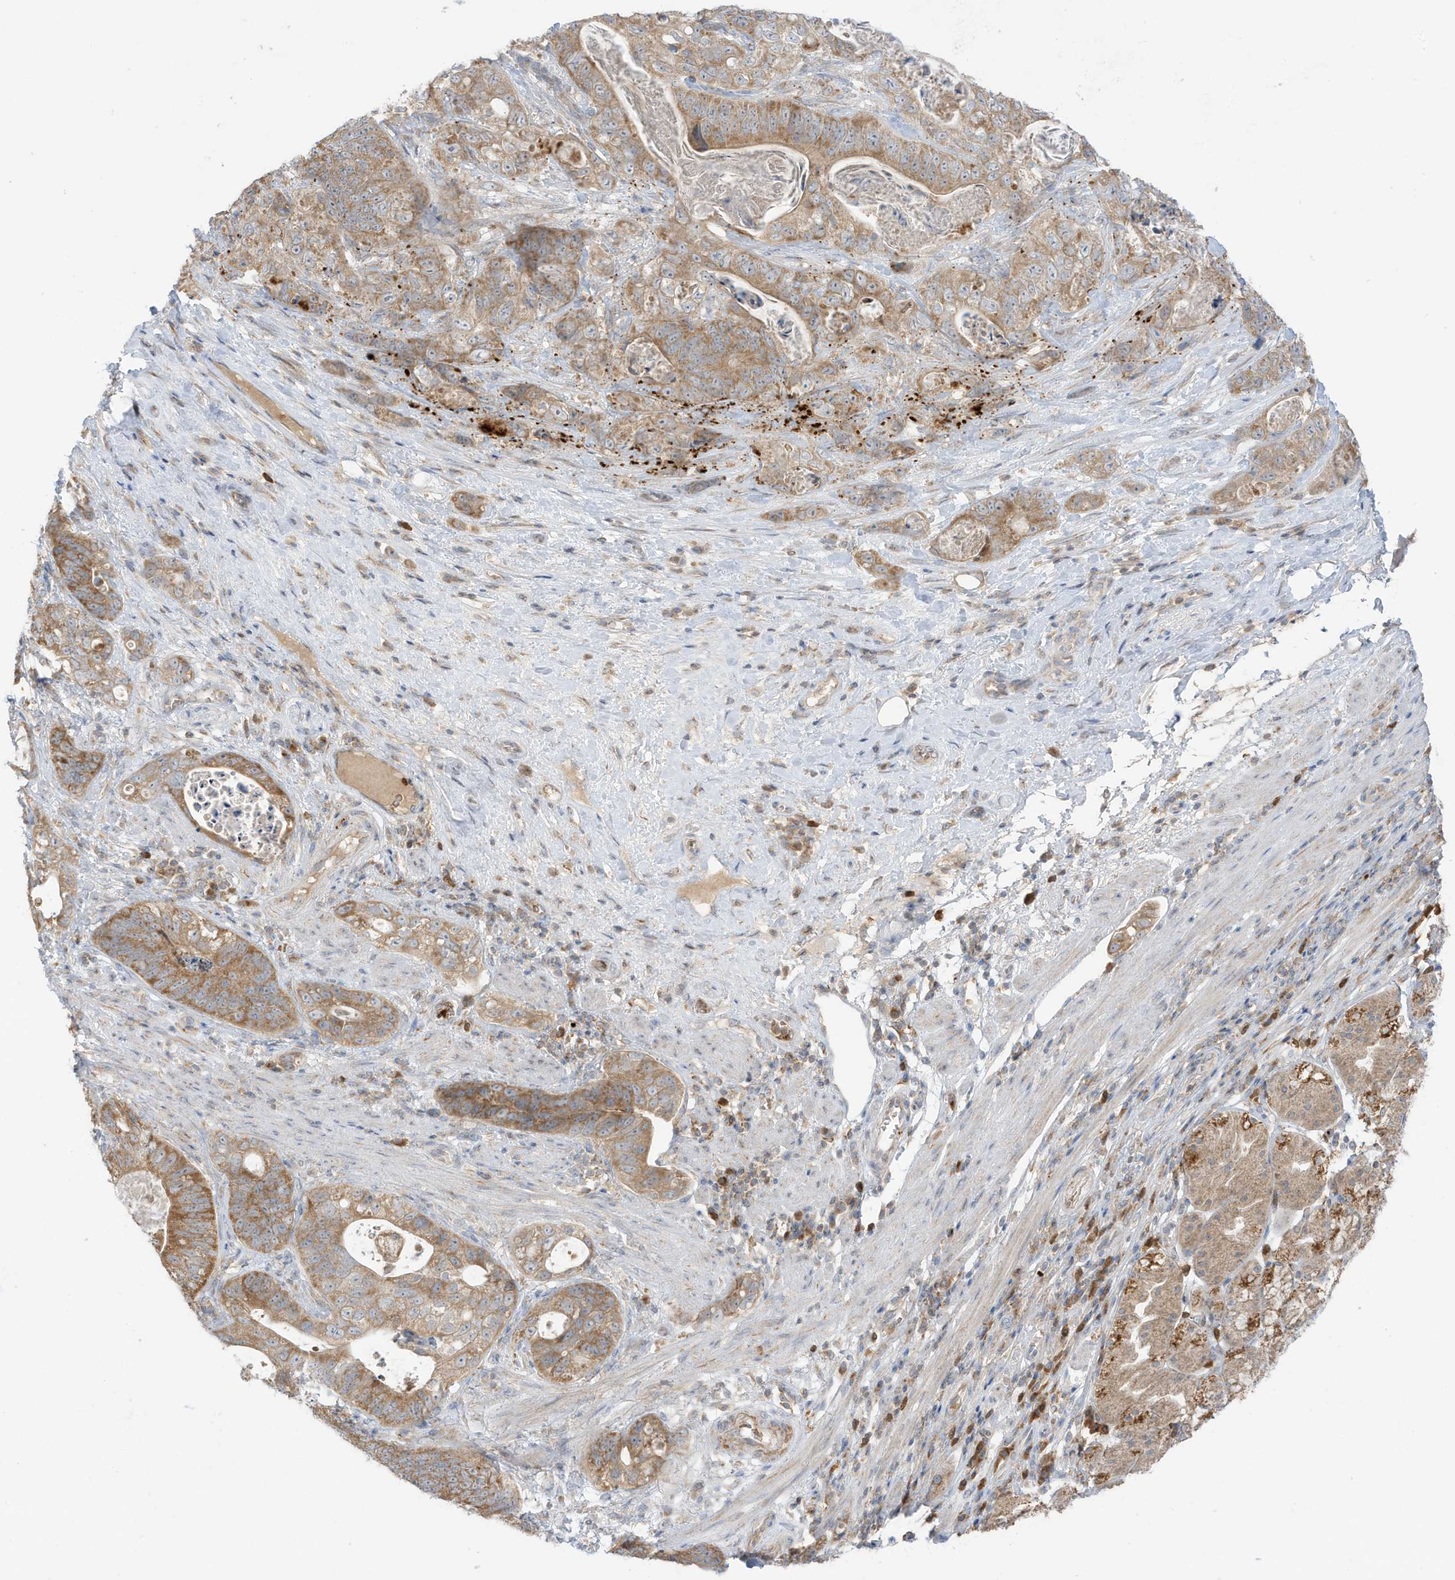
{"staining": {"intensity": "moderate", "quantity": ">75%", "location": "cytoplasmic/membranous"}, "tissue": "stomach cancer", "cell_type": "Tumor cells", "image_type": "cancer", "snomed": [{"axis": "morphology", "description": "Normal tissue, NOS"}, {"axis": "morphology", "description": "Adenocarcinoma, NOS"}, {"axis": "topography", "description": "Stomach"}], "caption": "A photomicrograph of human stomach cancer (adenocarcinoma) stained for a protein exhibits moderate cytoplasmic/membranous brown staining in tumor cells.", "gene": "NPPC", "patient": {"sex": "female", "age": 89}}